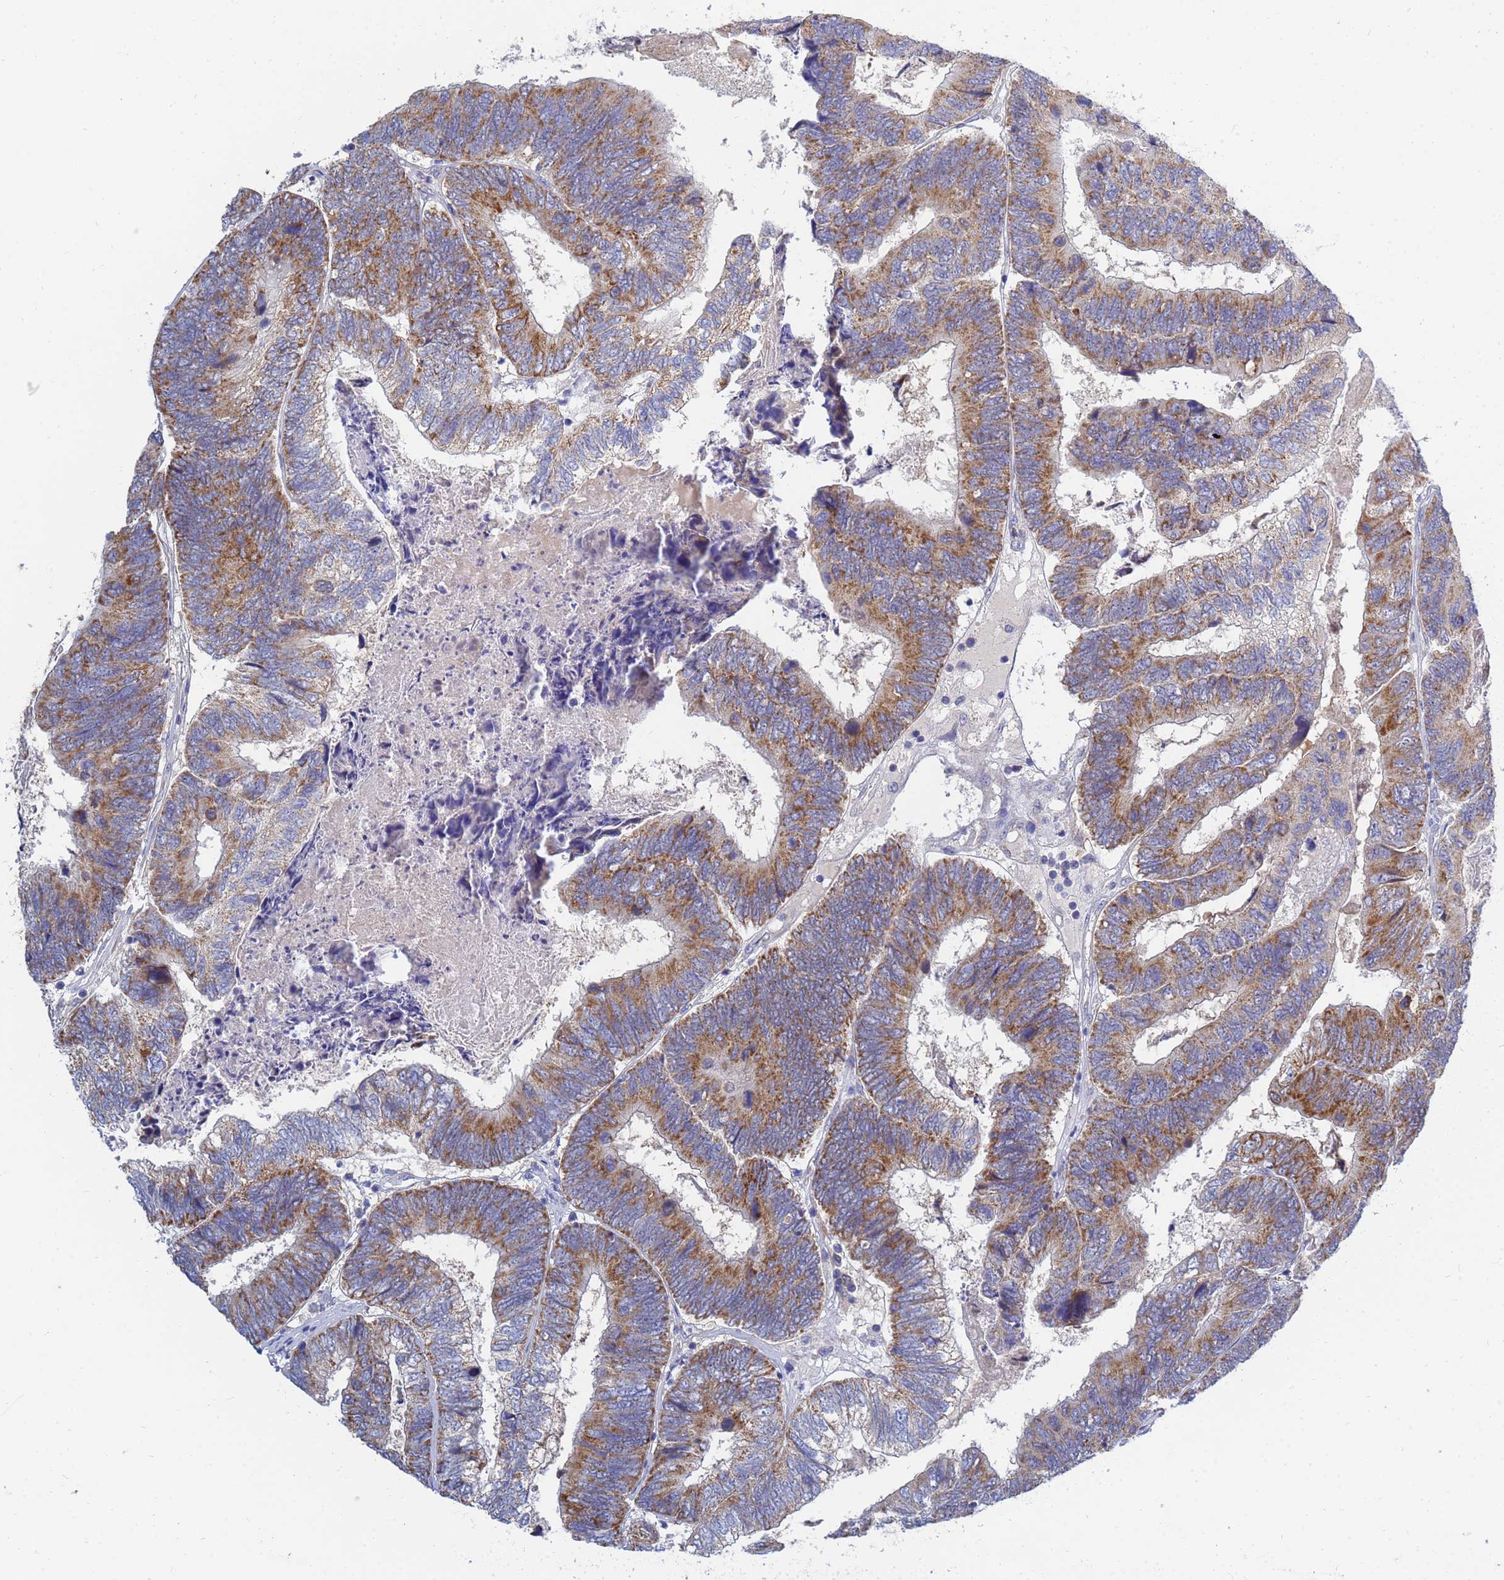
{"staining": {"intensity": "moderate", "quantity": ">75%", "location": "cytoplasmic/membranous"}, "tissue": "colorectal cancer", "cell_type": "Tumor cells", "image_type": "cancer", "snomed": [{"axis": "morphology", "description": "Adenocarcinoma, NOS"}, {"axis": "topography", "description": "Colon"}], "caption": "Protein analysis of colorectal cancer tissue reveals moderate cytoplasmic/membranous expression in about >75% of tumor cells.", "gene": "SDR39U1", "patient": {"sex": "female", "age": 67}}